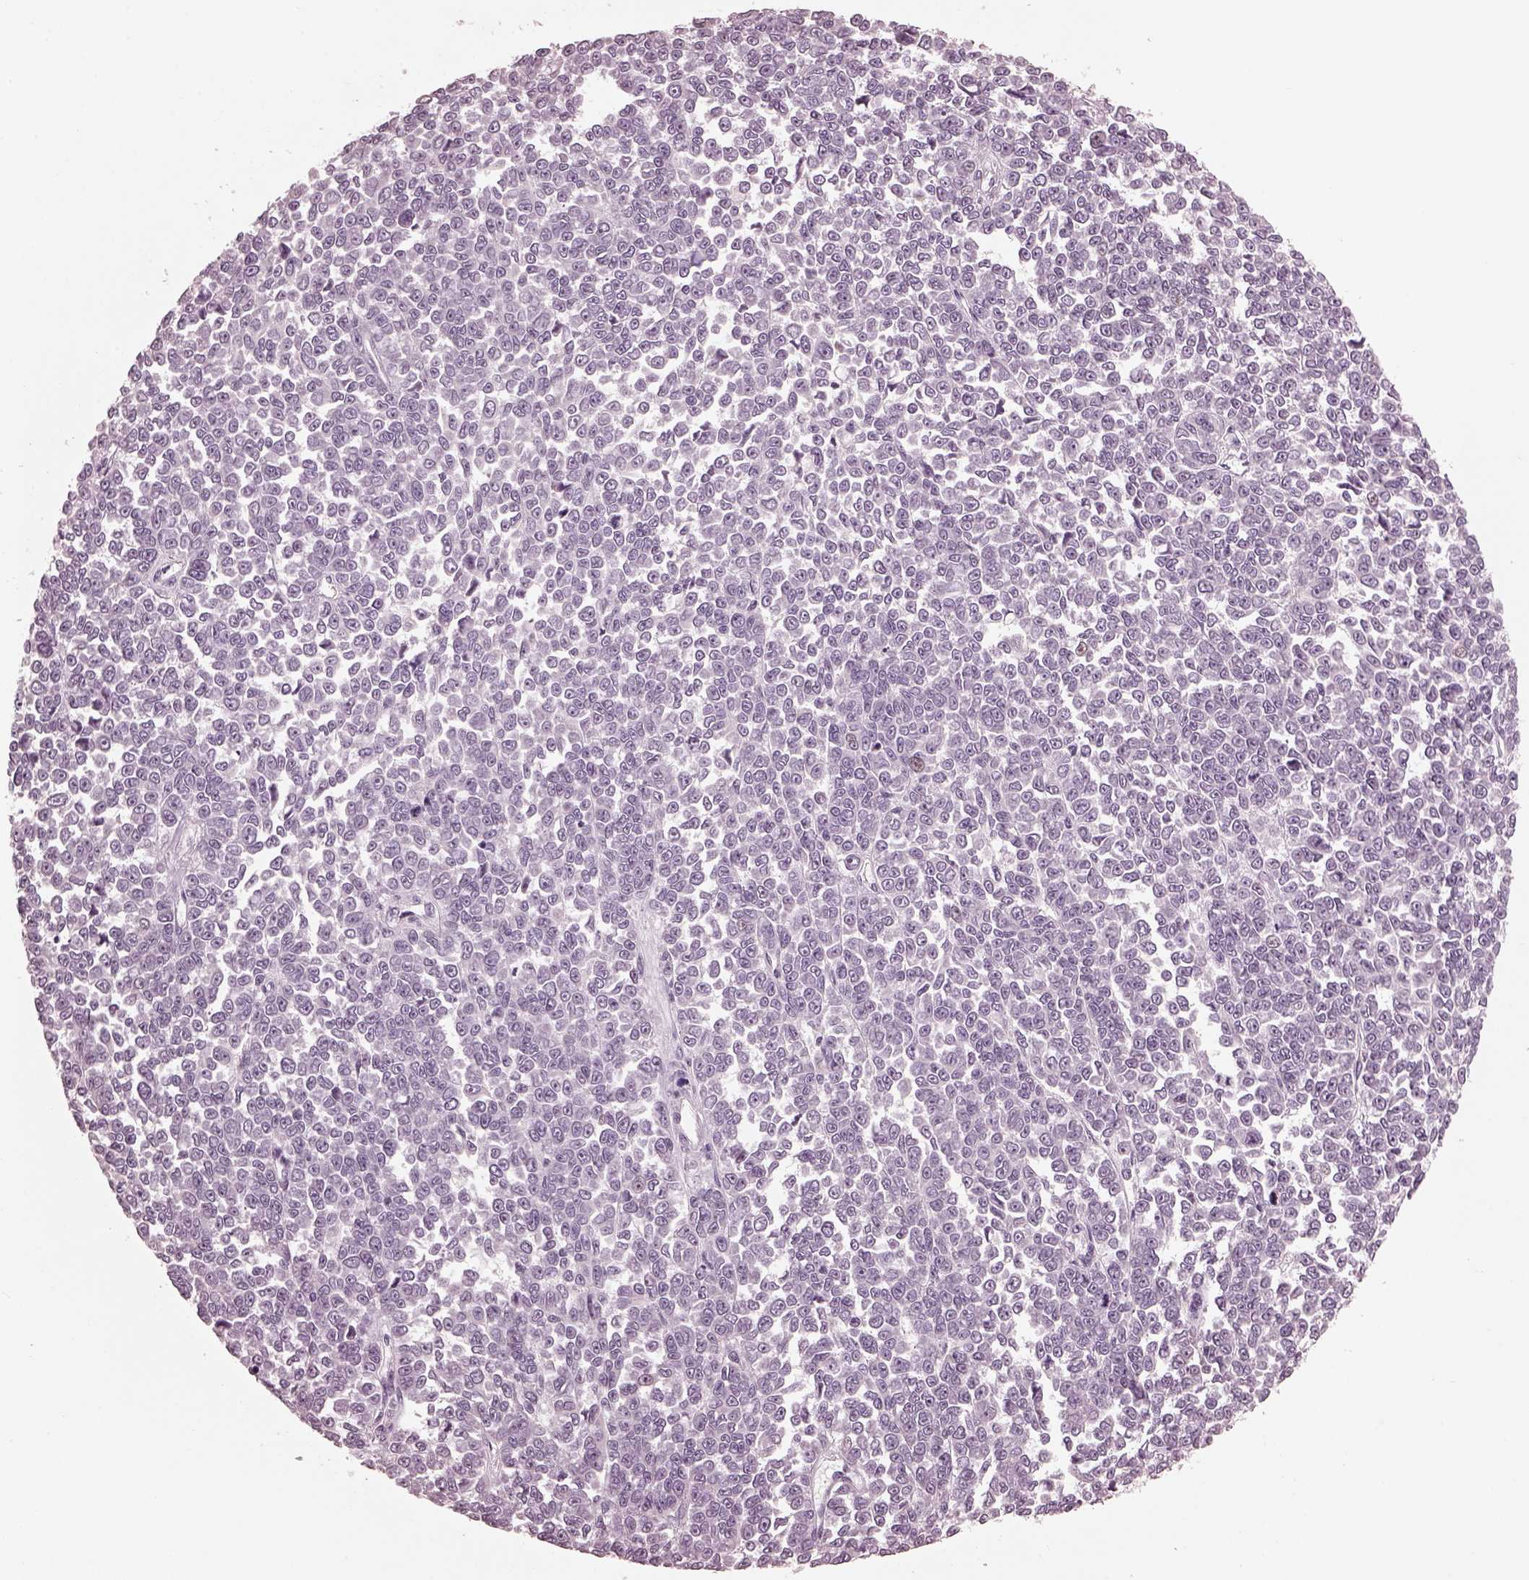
{"staining": {"intensity": "negative", "quantity": "none", "location": "none"}, "tissue": "melanoma", "cell_type": "Tumor cells", "image_type": "cancer", "snomed": [{"axis": "morphology", "description": "Malignant melanoma, NOS"}, {"axis": "topography", "description": "Skin"}], "caption": "Melanoma stained for a protein using immunohistochemistry reveals no positivity tumor cells.", "gene": "CGA", "patient": {"sex": "female", "age": 95}}